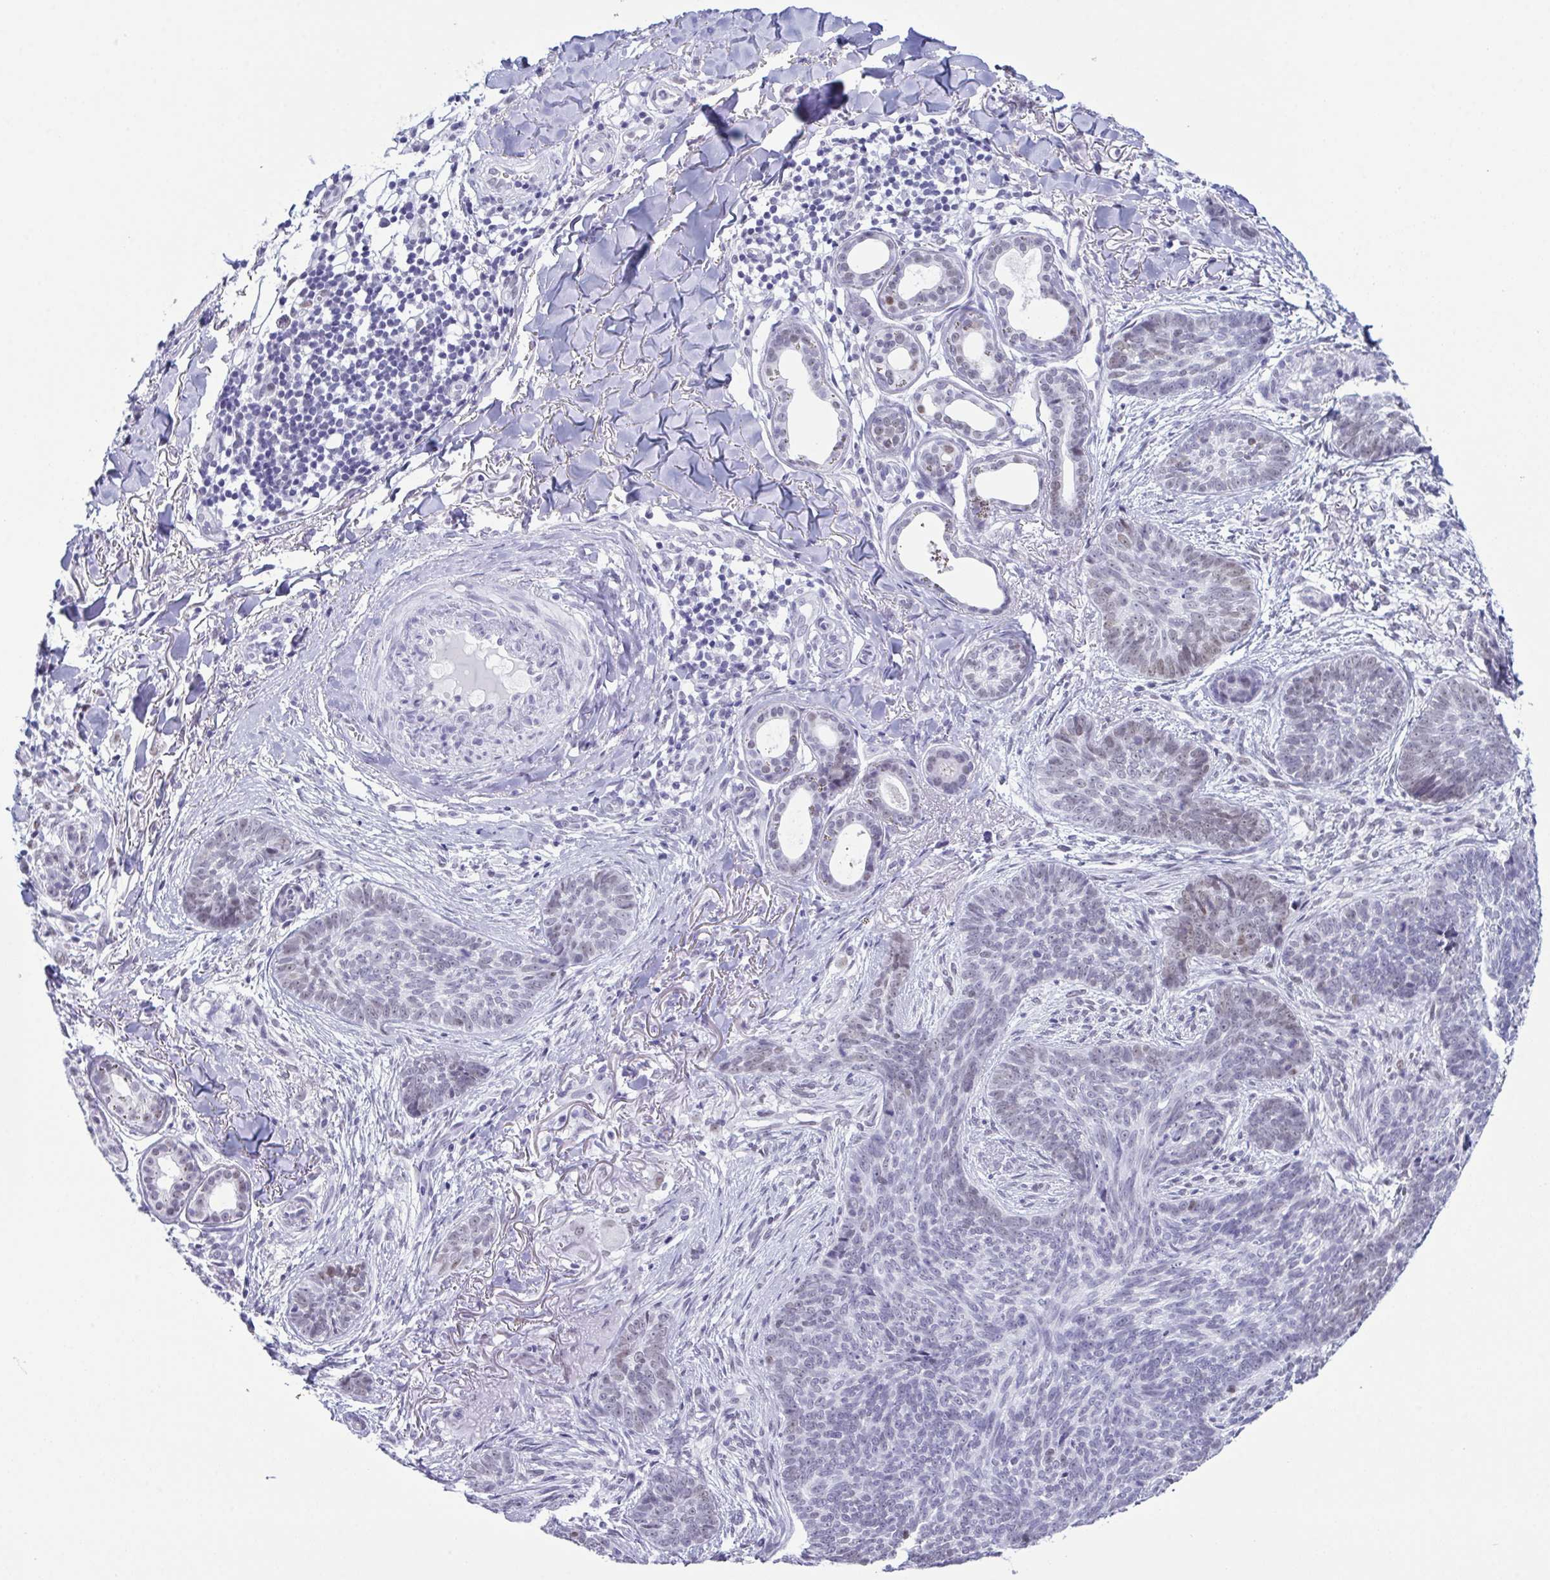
{"staining": {"intensity": "weak", "quantity": "<25%", "location": "nuclear"}, "tissue": "skin cancer", "cell_type": "Tumor cells", "image_type": "cancer", "snomed": [{"axis": "morphology", "description": "Basal cell carcinoma"}, {"axis": "topography", "description": "Skin"}, {"axis": "topography", "description": "Skin of face"}], "caption": "Immunohistochemistry (IHC) photomicrograph of neoplastic tissue: human skin cancer (basal cell carcinoma) stained with DAB (3,3'-diaminobenzidine) reveals no significant protein expression in tumor cells.", "gene": "SUGP2", "patient": {"sex": "male", "age": 88}}